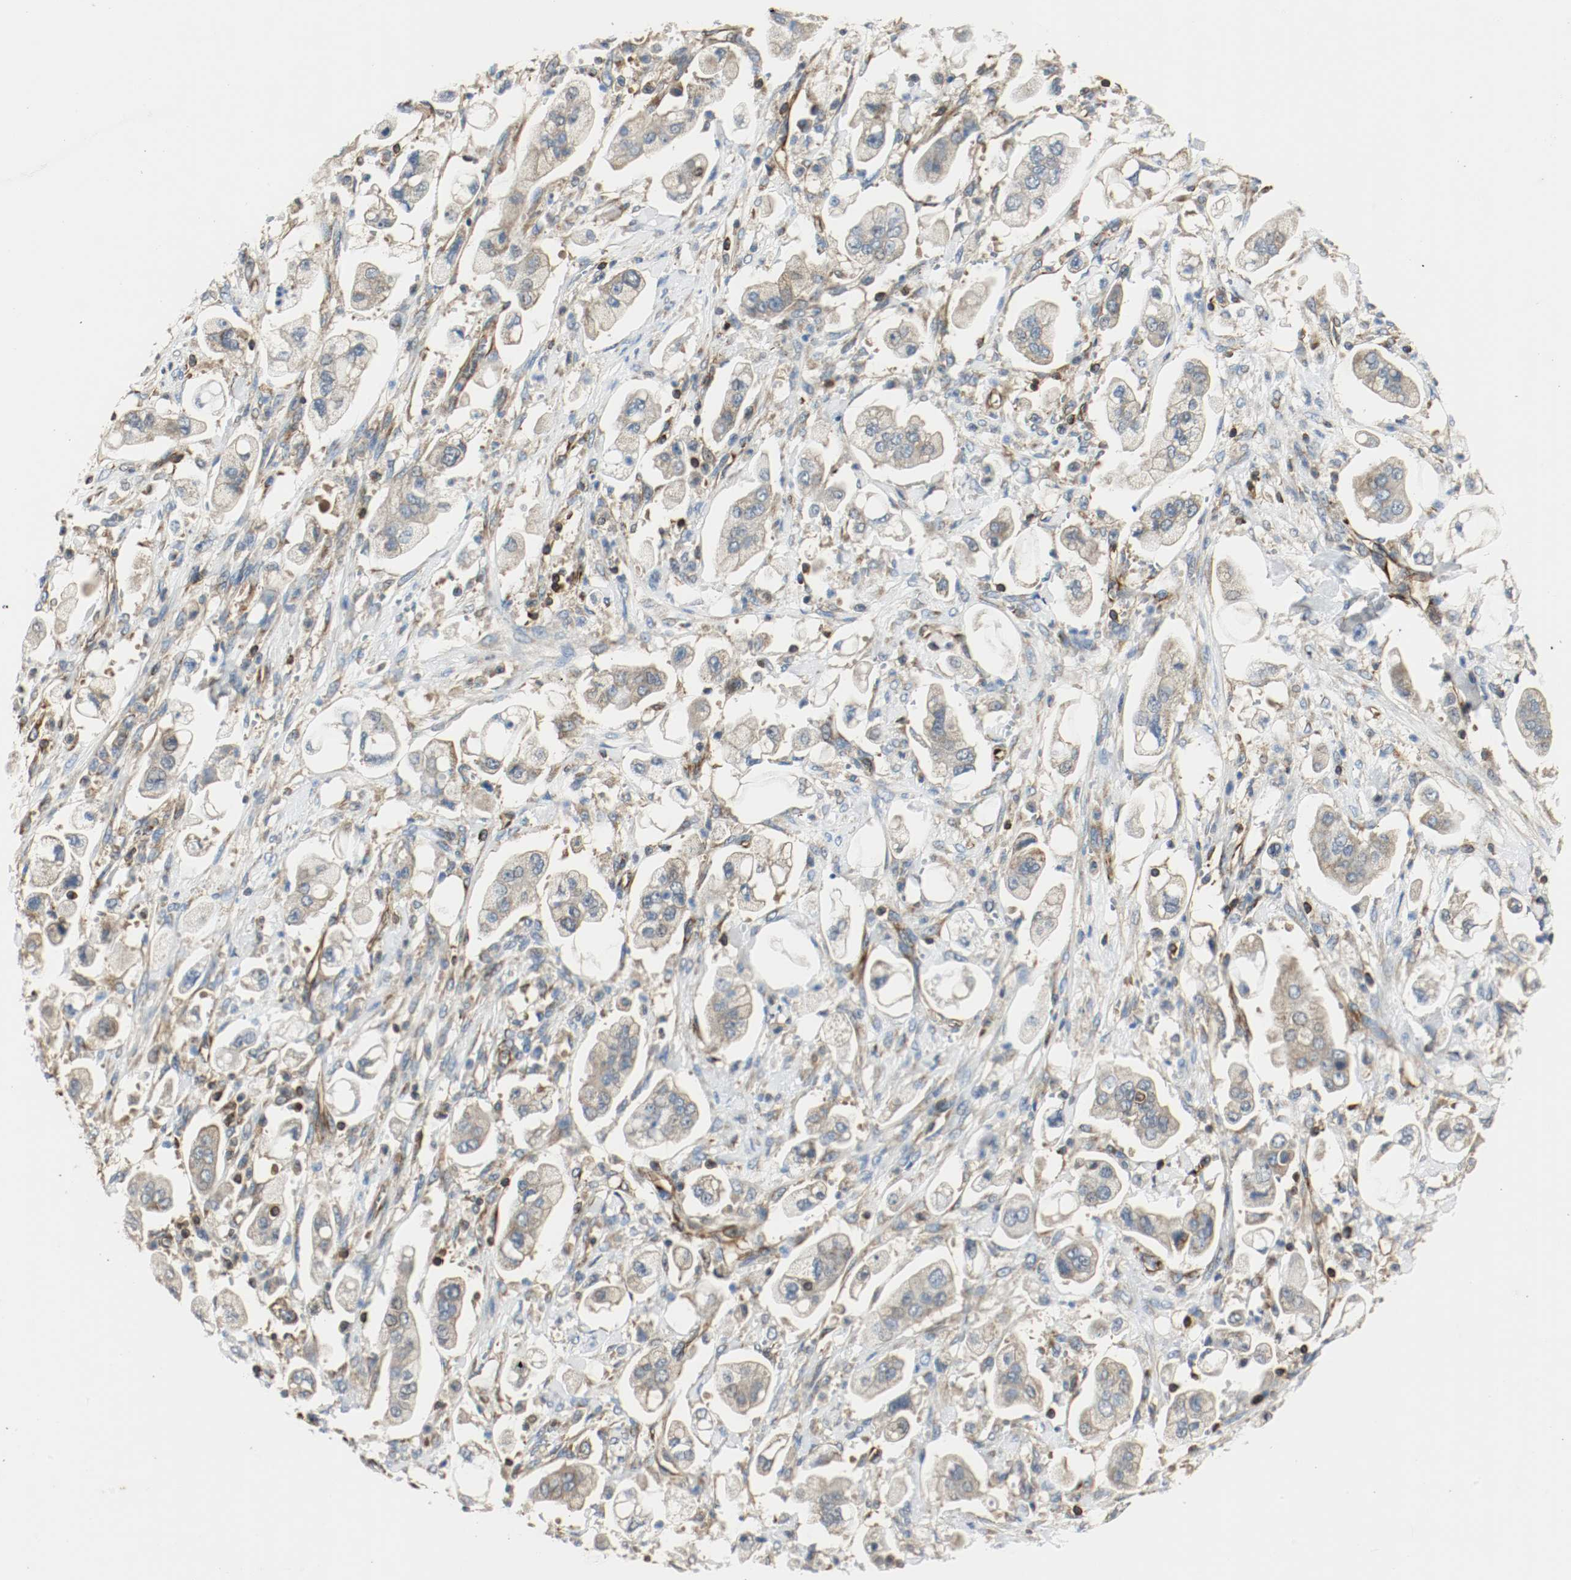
{"staining": {"intensity": "moderate", "quantity": ">75%", "location": "cytoplasmic/membranous"}, "tissue": "stomach cancer", "cell_type": "Tumor cells", "image_type": "cancer", "snomed": [{"axis": "morphology", "description": "Adenocarcinoma, NOS"}, {"axis": "topography", "description": "Stomach"}], "caption": "A micrograph showing moderate cytoplasmic/membranous expression in about >75% of tumor cells in stomach adenocarcinoma, as visualized by brown immunohistochemical staining.", "gene": "PLCG1", "patient": {"sex": "male", "age": 62}}